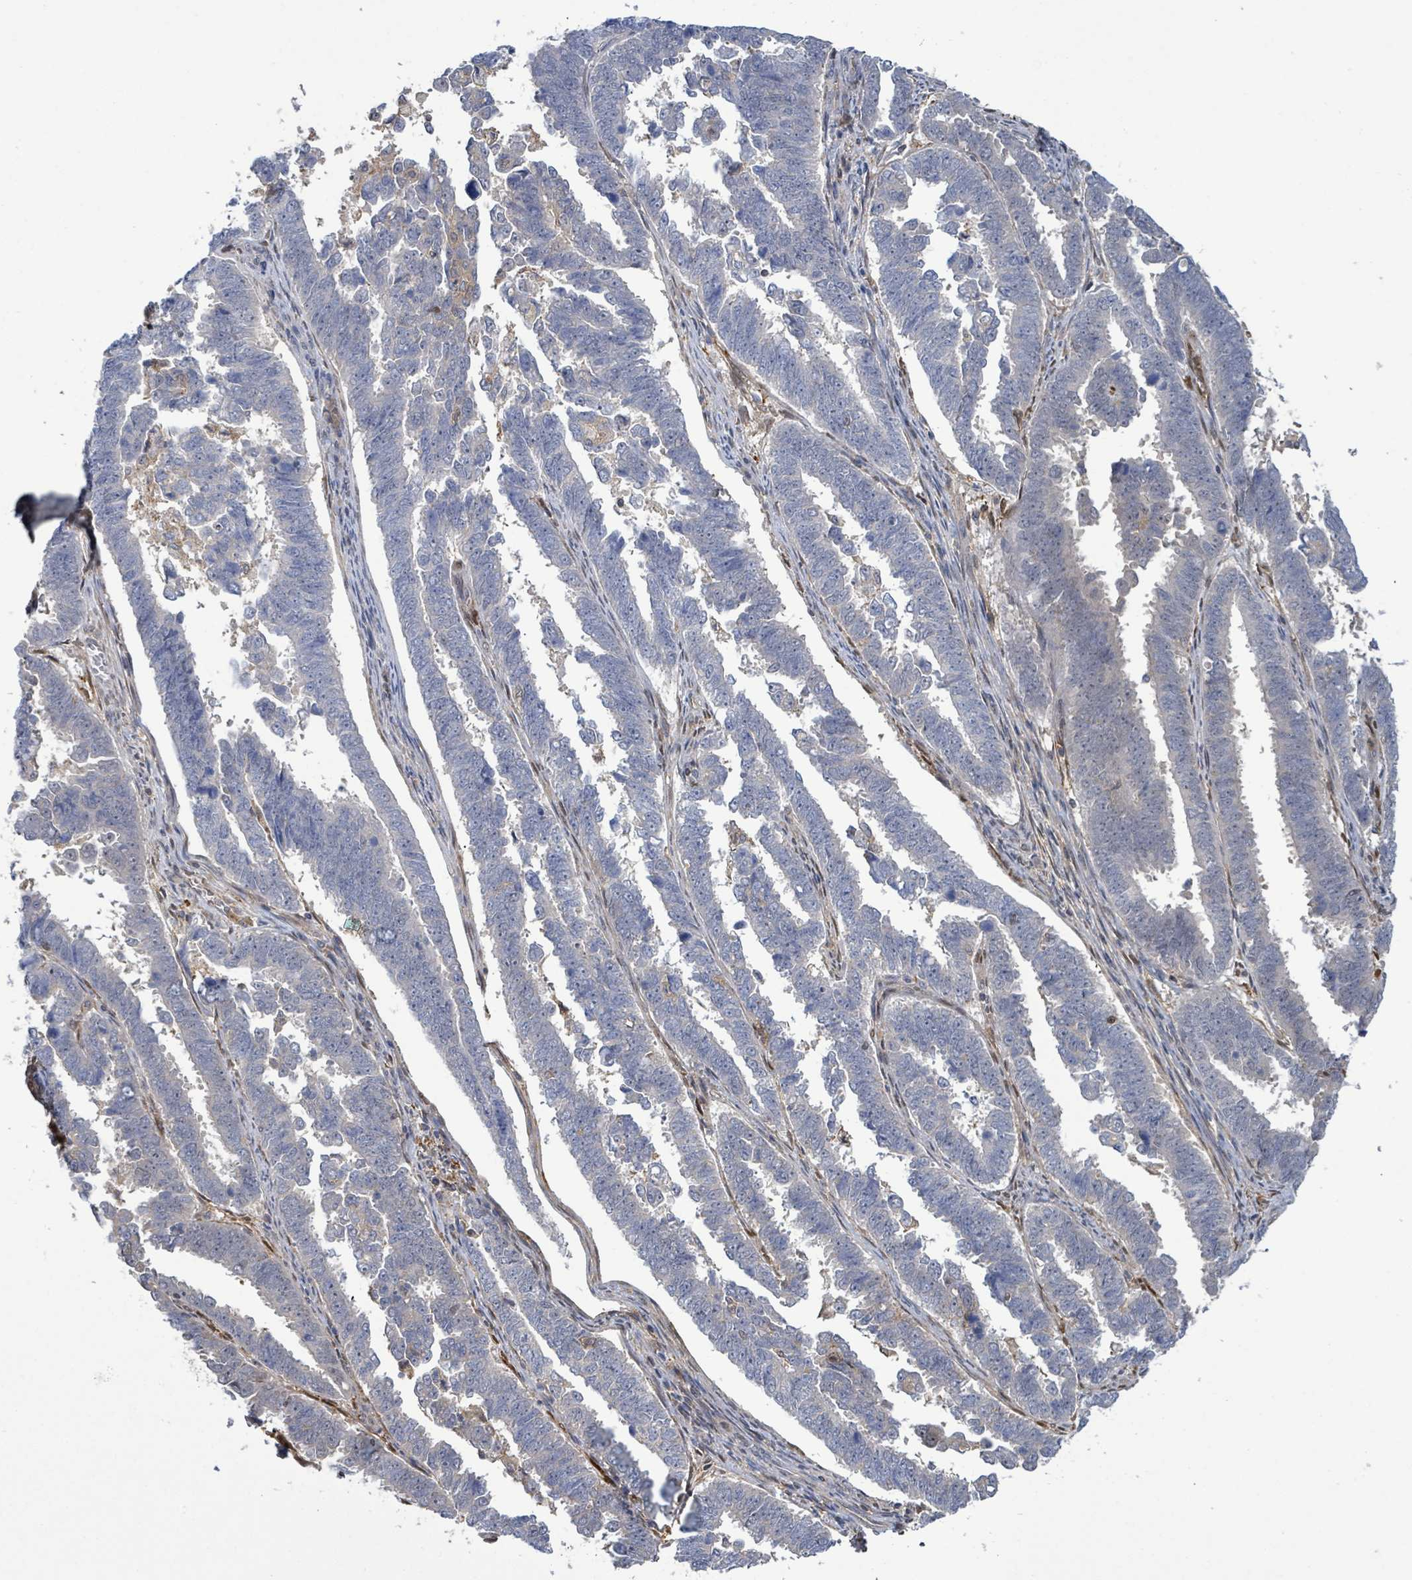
{"staining": {"intensity": "negative", "quantity": "none", "location": "none"}, "tissue": "endometrial cancer", "cell_type": "Tumor cells", "image_type": "cancer", "snomed": [{"axis": "morphology", "description": "Adenocarcinoma, NOS"}, {"axis": "topography", "description": "Endometrium"}], "caption": "DAB immunohistochemical staining of endometrial cancer (adenocarcinoma) shows no significant positivity in tumor cells. (Stains: DAB (3,3'-diaminobenzidine) immunohistochemistry with hematoxylin counter stain, Microscopy: brightfield microscopy at high magnification).", "gene": "PGAM1", "patient": {"sex": "female", "age": 75}}